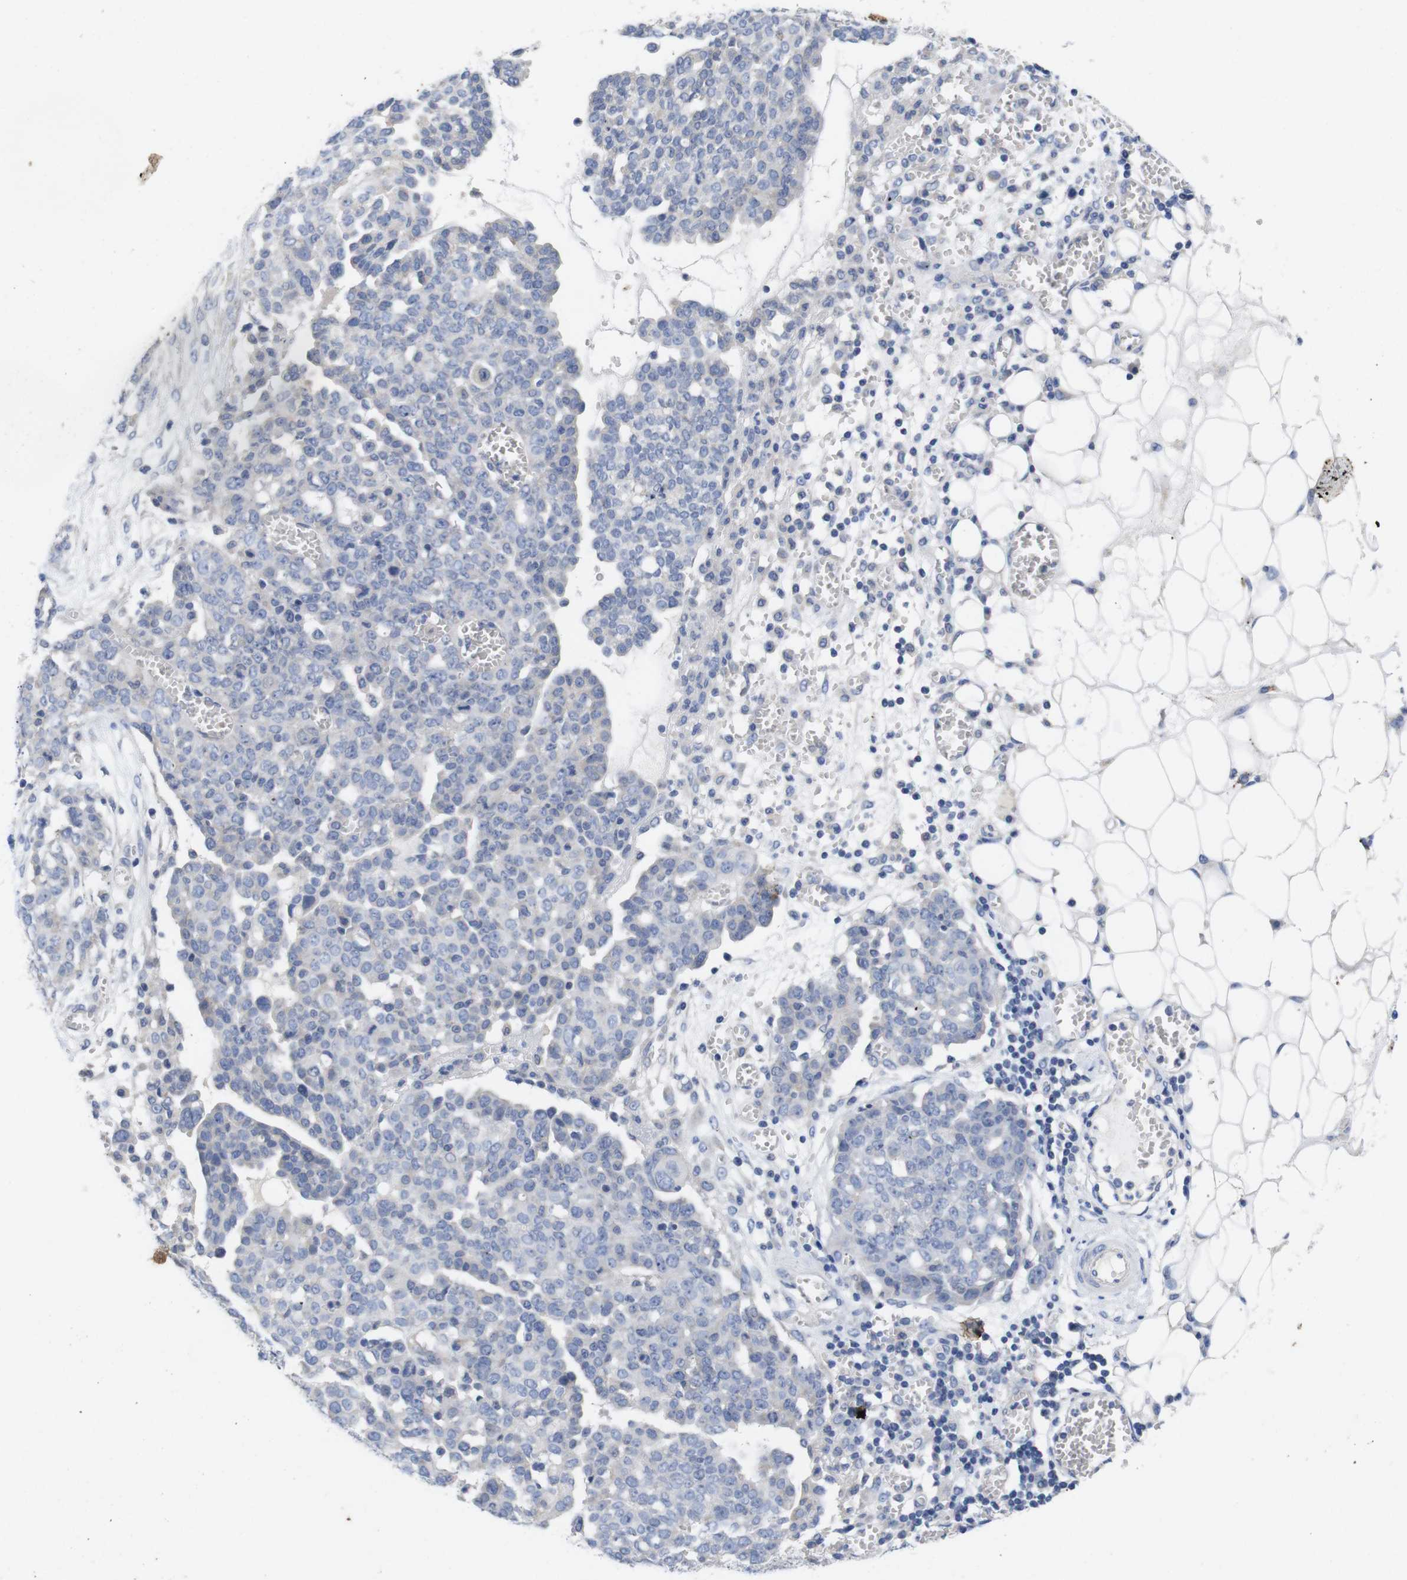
{"staining": {"intensity": "negative", "quantity": "none", "location": "none"}, "tissue": "ovarian cancer", "cell_type": "Tumor cells", "image_type": "cancer", "snomed": [{"axis": "morphology", "description": "Cystadenocarcinoma, serous, NOS"}, {"axis": "topography", "description": "Soft tissue"}, {"axis": "topography", "description": "Ovary"}], "caption": "This is an immunohistochemistry histopathology image of human ovarian cancer. There is no positivity in tumor cells.", "gene": "TNNI3", "patient": {"sex": "female", "age": 57}}